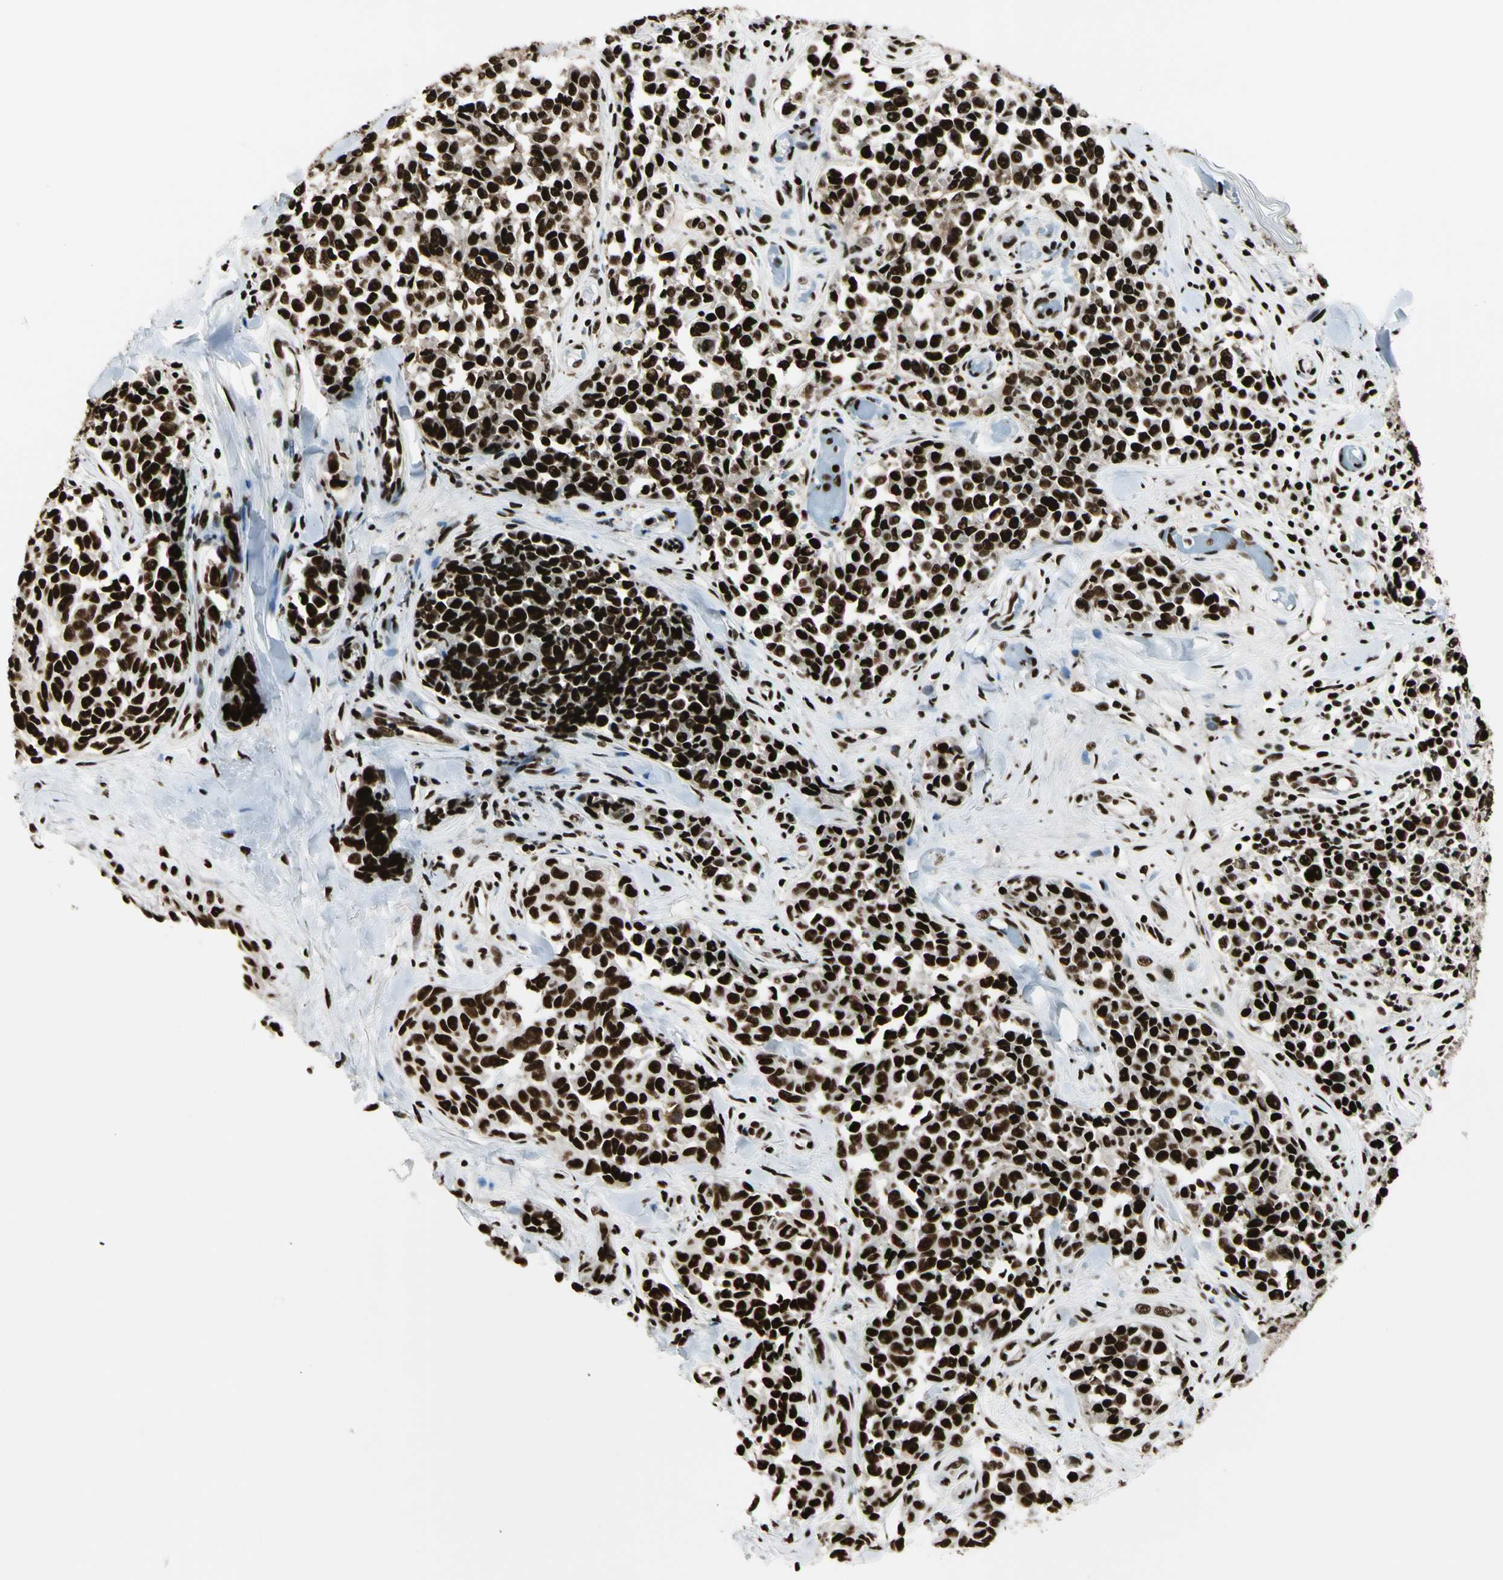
{"staining": {"intensity": "strong", "quantity": ">75%", "location": "nuclear"}, "tissue": "melanoma", "cell_type": "Tumor cells", "image_type": "cancer", "snomed": [{"axis": "morphology", "description": "Malignant melanoma, NOS"}, {"axis": "topography", "description": "Skin"}], "caption": "Malignant melanoma tissue exhibits strong nuclear positivity in about >75% of tumor cells", "gene": "CCAR1", "patient": {"sex": "female", "age": 64}}